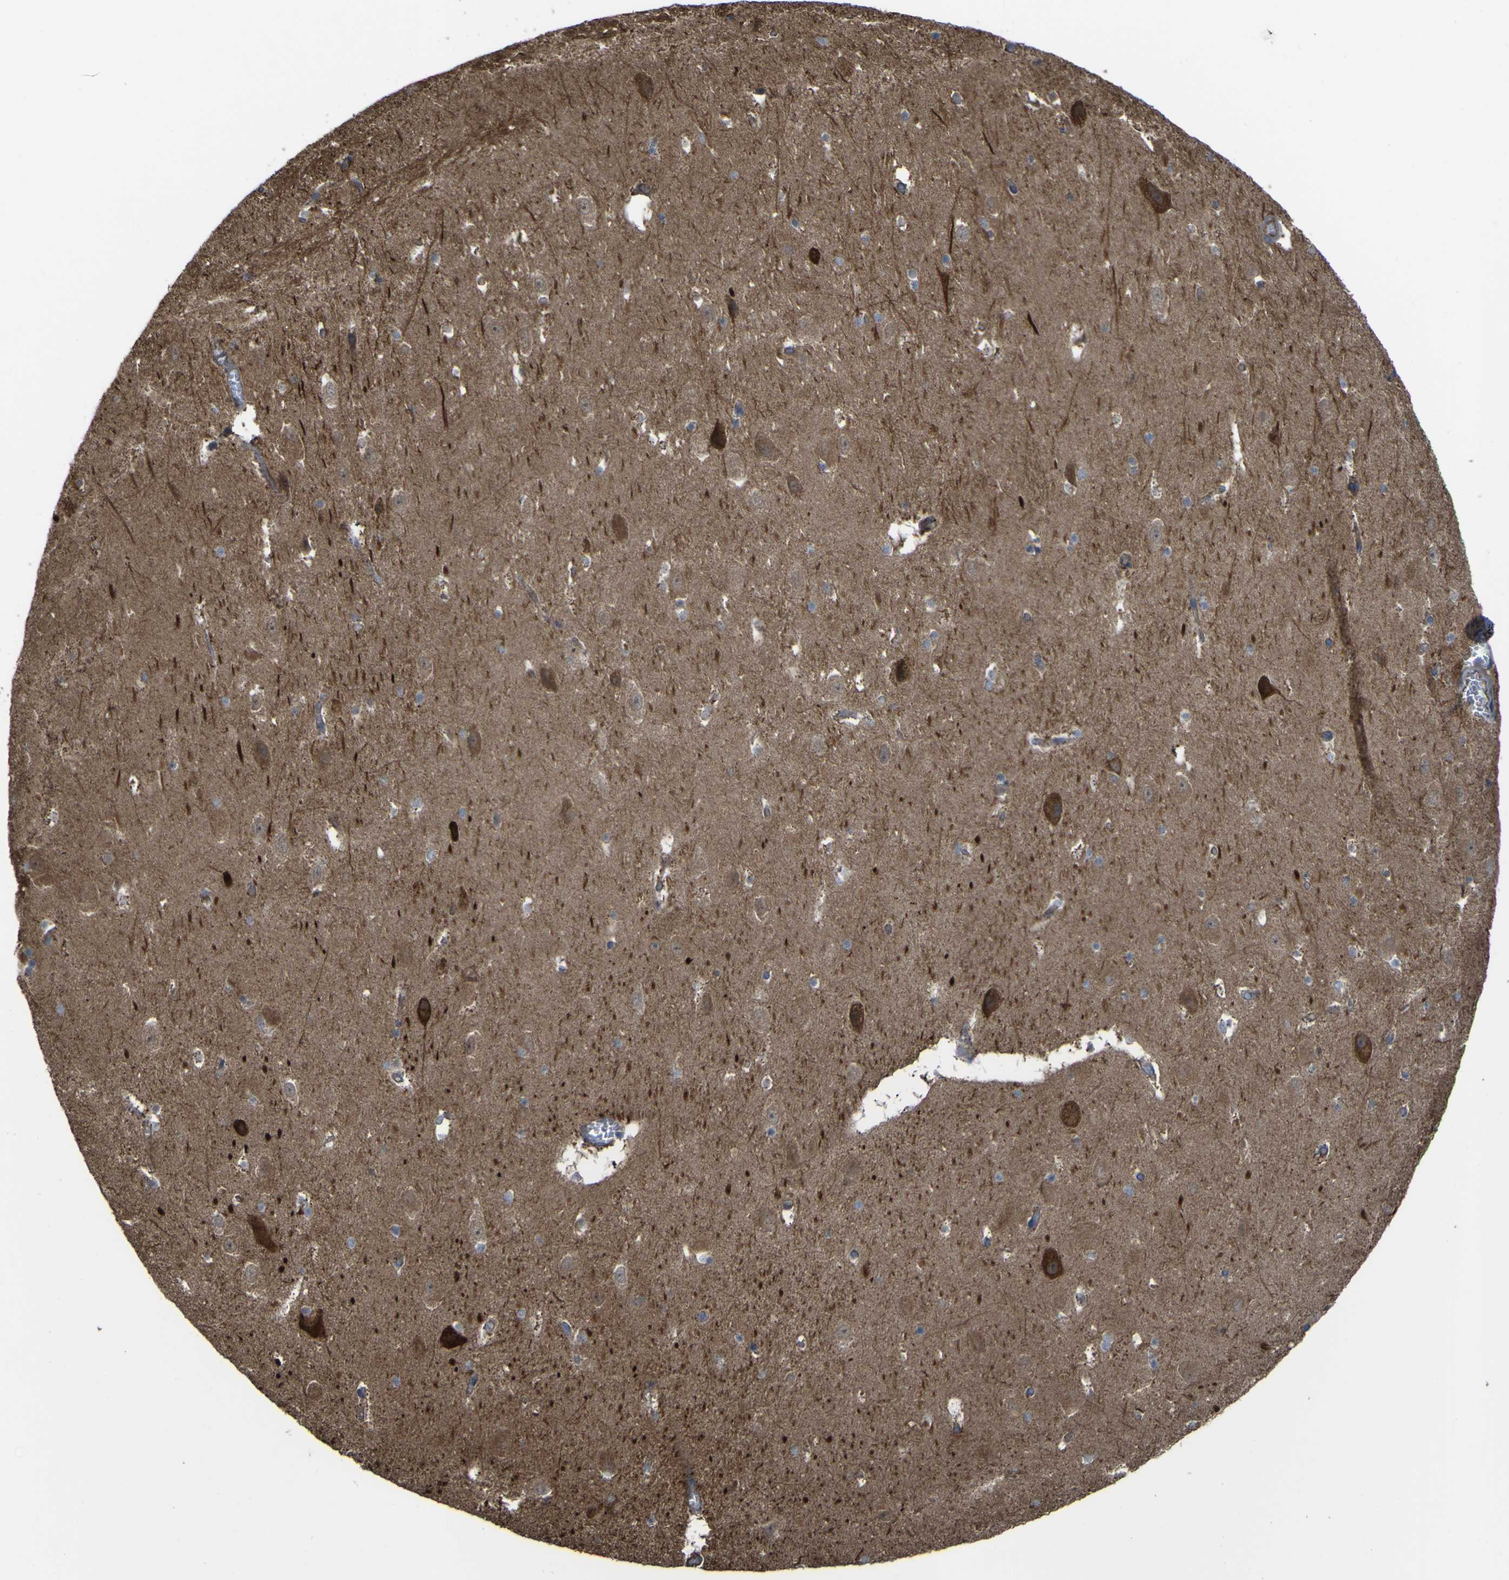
{"staining": {"intensity": "negative", "quantity": "none", "location": "none"}, "tissue": "hippocampus", "cell_type": "Glial cells", "image_type": "normal", "snomed": [{"axis": "morphology", "description": "Normal tissue, NOS"}, {"axis": "topography", "description": "Hippocampus"}], "caption": "The histopathology image displays no significant staining in glial cells of hippocampus. (Brightfield microscopy of DAB (3,3'-diaminobenzidine) immunohistochemistry at high magnification).", "gene": "FBXO30", "patient": {"sex": "male", "age": 45}}